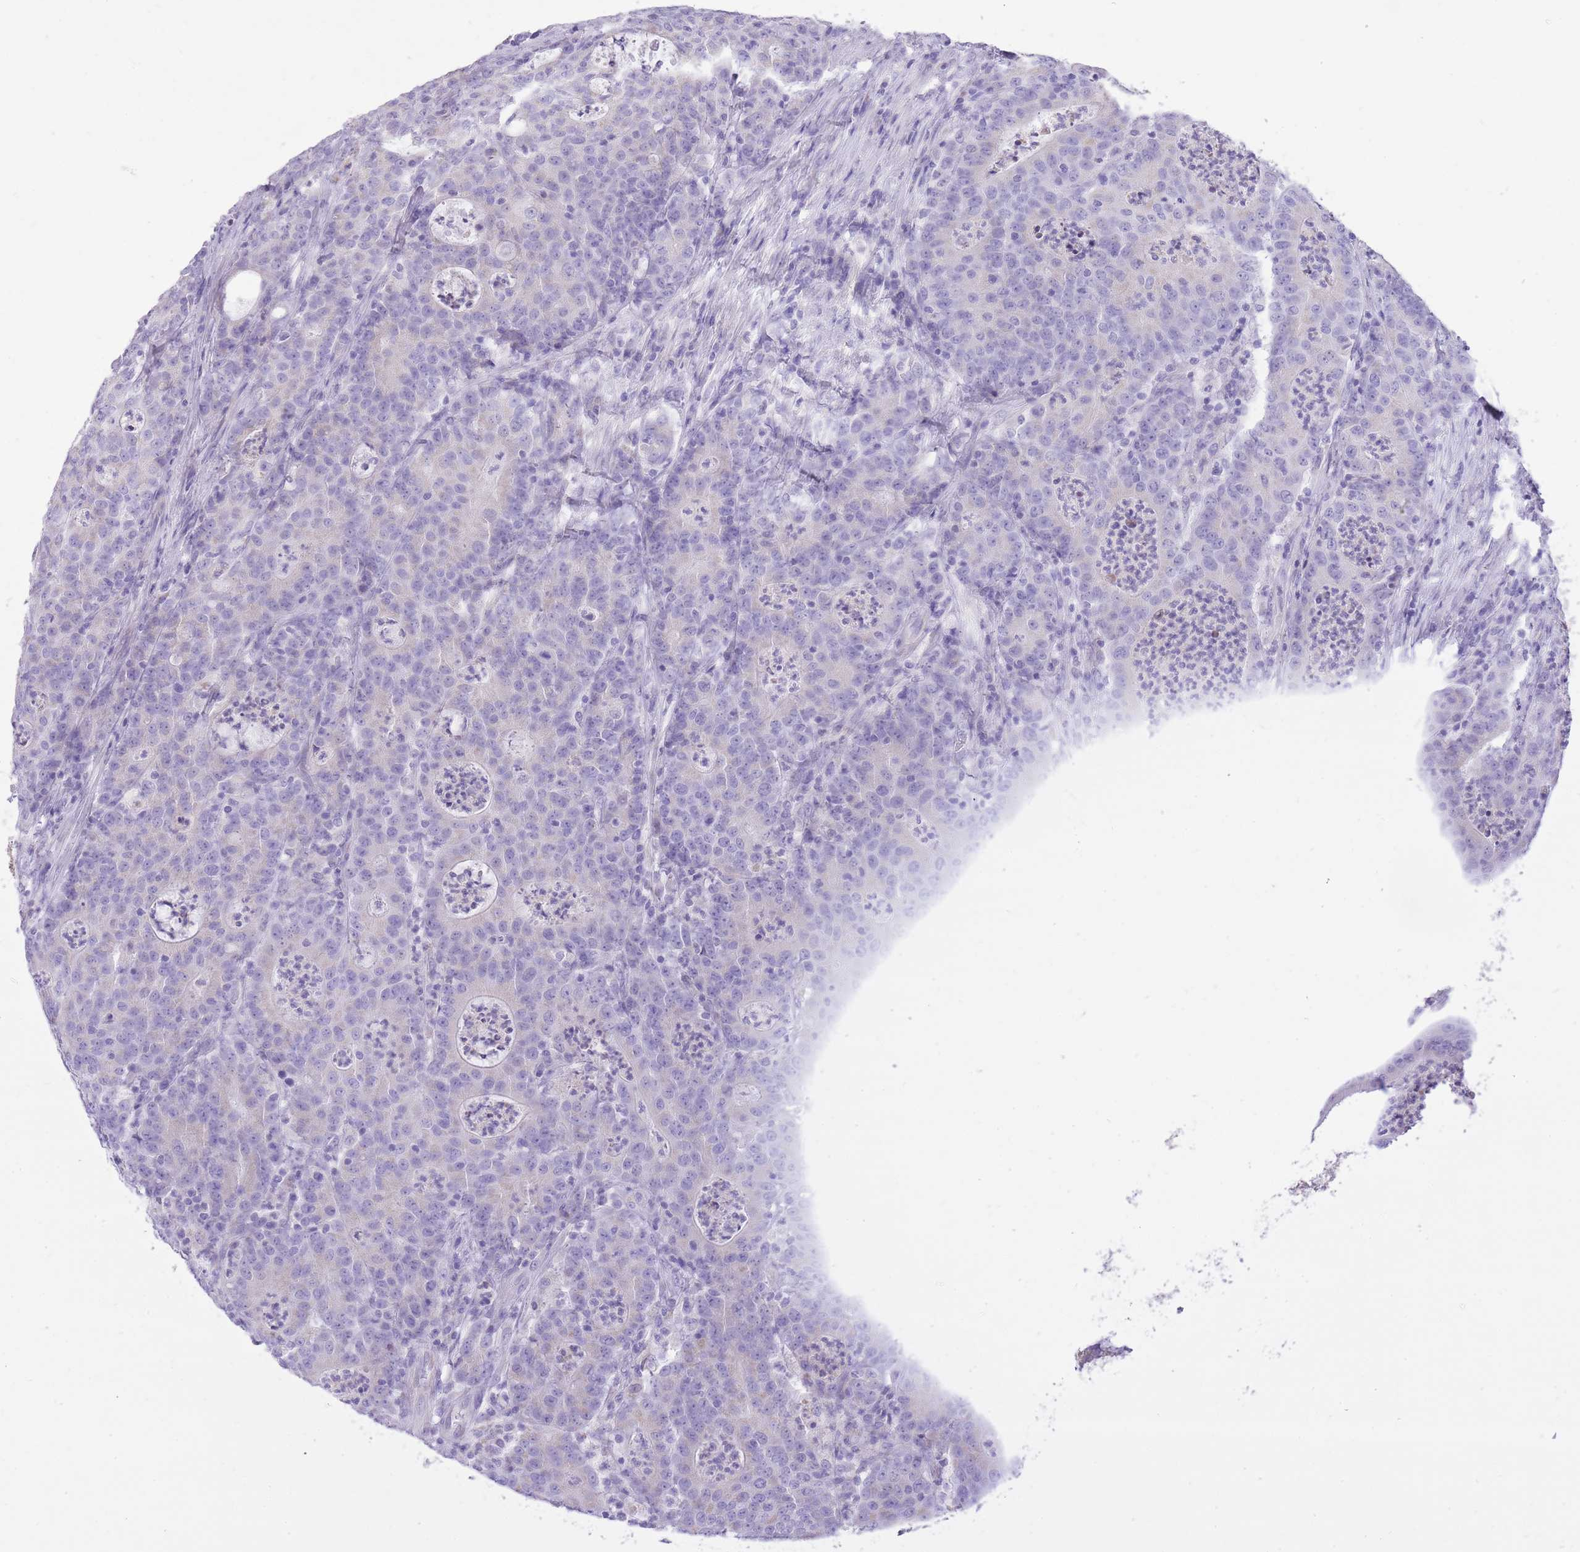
{"staining": {"intensity": "negative", "quantity": "none", "location": "none"}, "tissue": "colorectal cancer", "cell_type": "Tumor cells", "image_type": "cancer", "snomed": [{"axis": "morphology", "description": "Adenocarcinoma, NOS"}, {"axis": "topography", "description": "Colon"}], "caption": "A high-resolution image shows immunohistochemistry staining of colorectal cancer, which demonstrates no significant expression in tumor cells. The staining was performed using DAB (3,3'-diaminobenzidine) to visualize the protein expression in brown, while the nuclei were stained in blue with hematoxylin (Magnification: 20x).", "gene": "SLC4A4", "patient": {"sex": "male", "age": 83}}